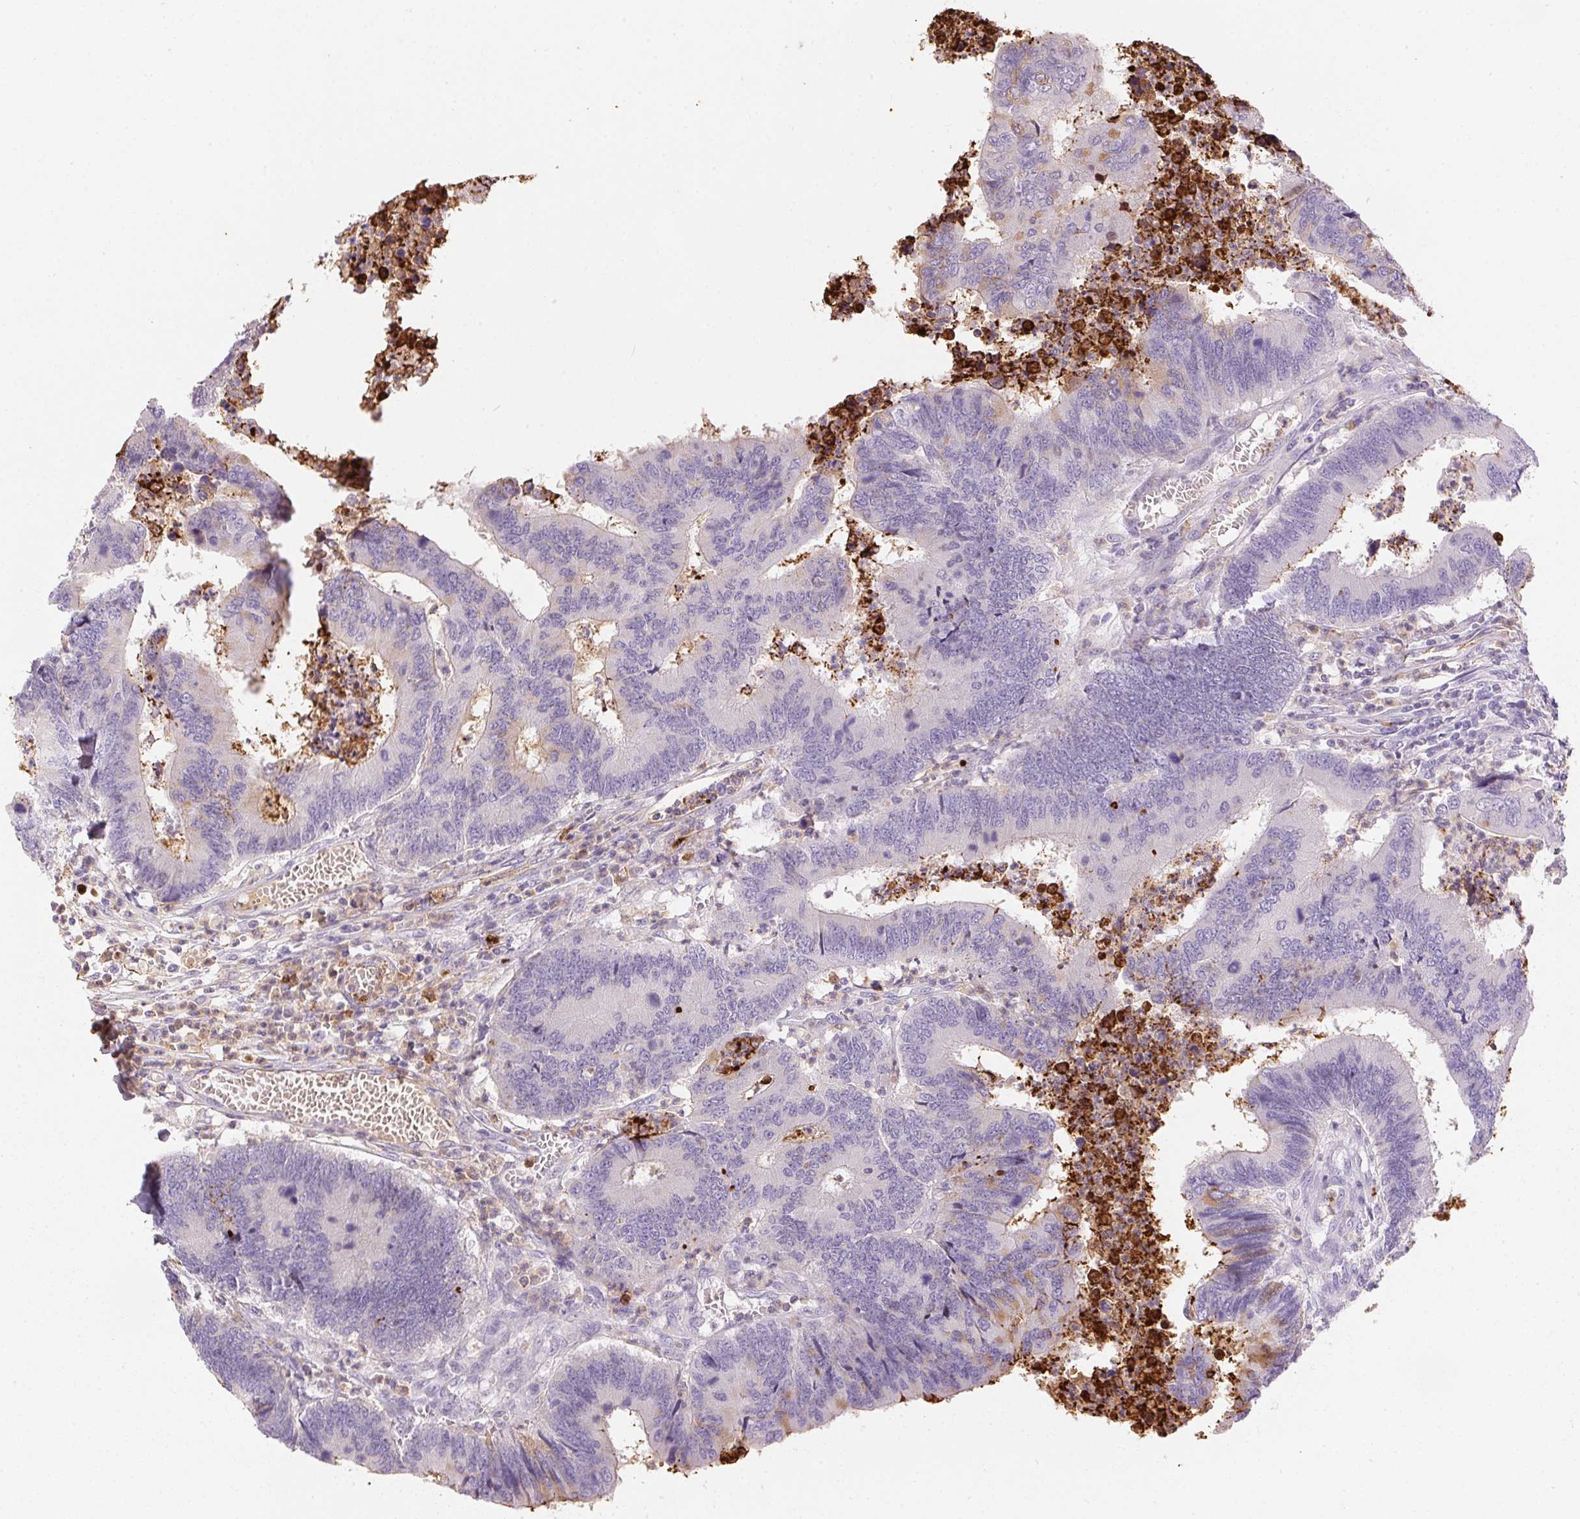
{"staining": {"intensity": "negative", "quantity": "none", "location": "none"}, "tissue": "colorectal cancer", "cell_type": "Tumor cells", "image_type": "cancer", "snomed": [{"axis": "morphology", "description": "Adenocarcinoma, NOS"}, {"axis": "topography", "description": "Colon"}], "caption": "Colorectal adenocarcinoma was stained to show a protein in brown. There is no significant expression in tumor cells.", "gene": "ORM1", "patient": {"sex": "female", "age": 67}}